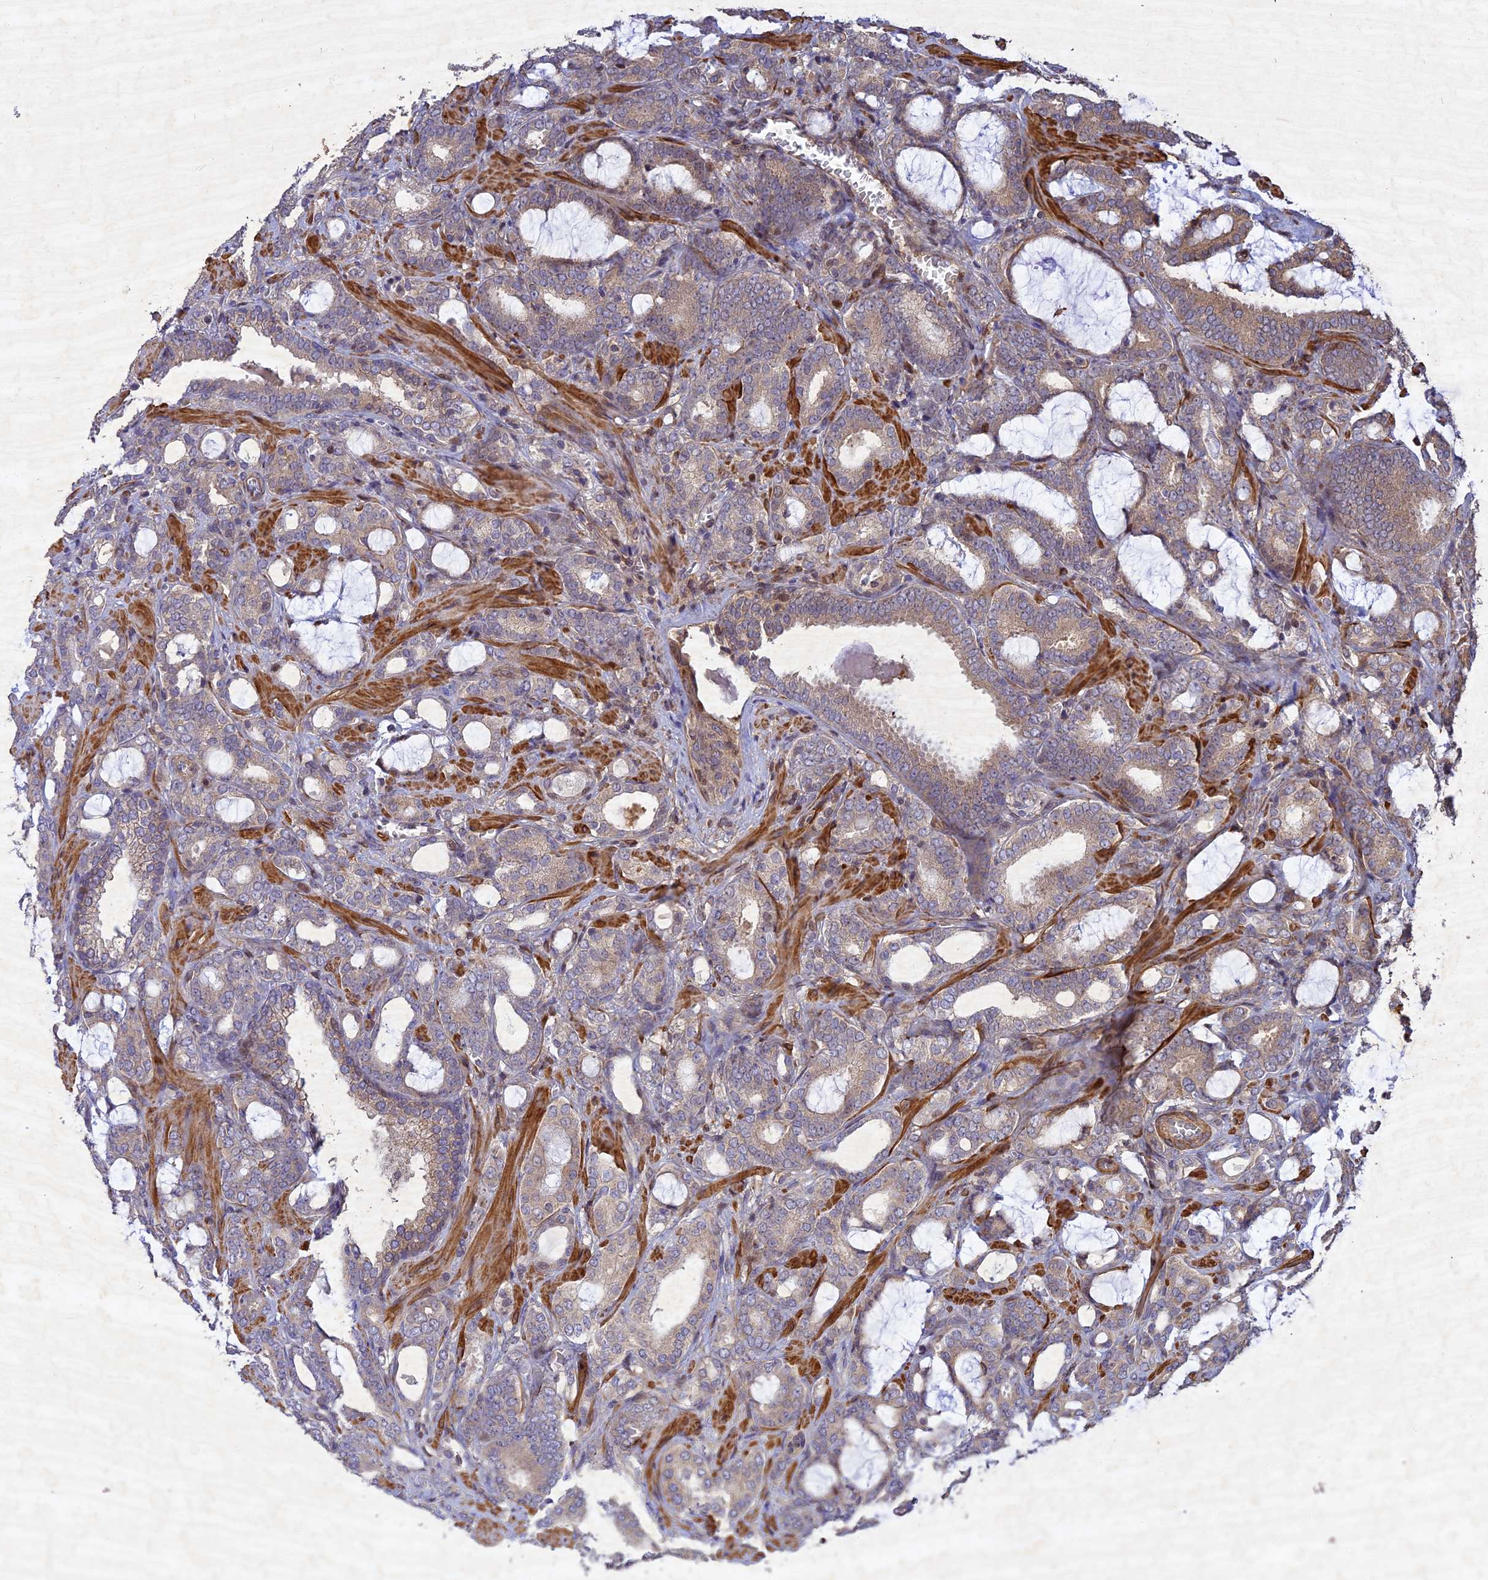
{"staining": {"intensity": "weak", "quantity": "<25%", "location": "cytoplasmic/membranous"}, "tissue": "prostate cancer", "cell_type": "Tumor cells", "image_type": "cancer", "snomed": [{"axis": "morphology", "description": "Adenocarcinoma, High grade"}, {"axis": "topography", "description": "Prostate and seminal vesicle, NOS"}], "caption": "The photomicrograph shows no staining of tumor cells in prostate cancer. Nuclei are stained in blue.", "gene": "RELCH", "patient": {"sex": "male", "age": 67}}